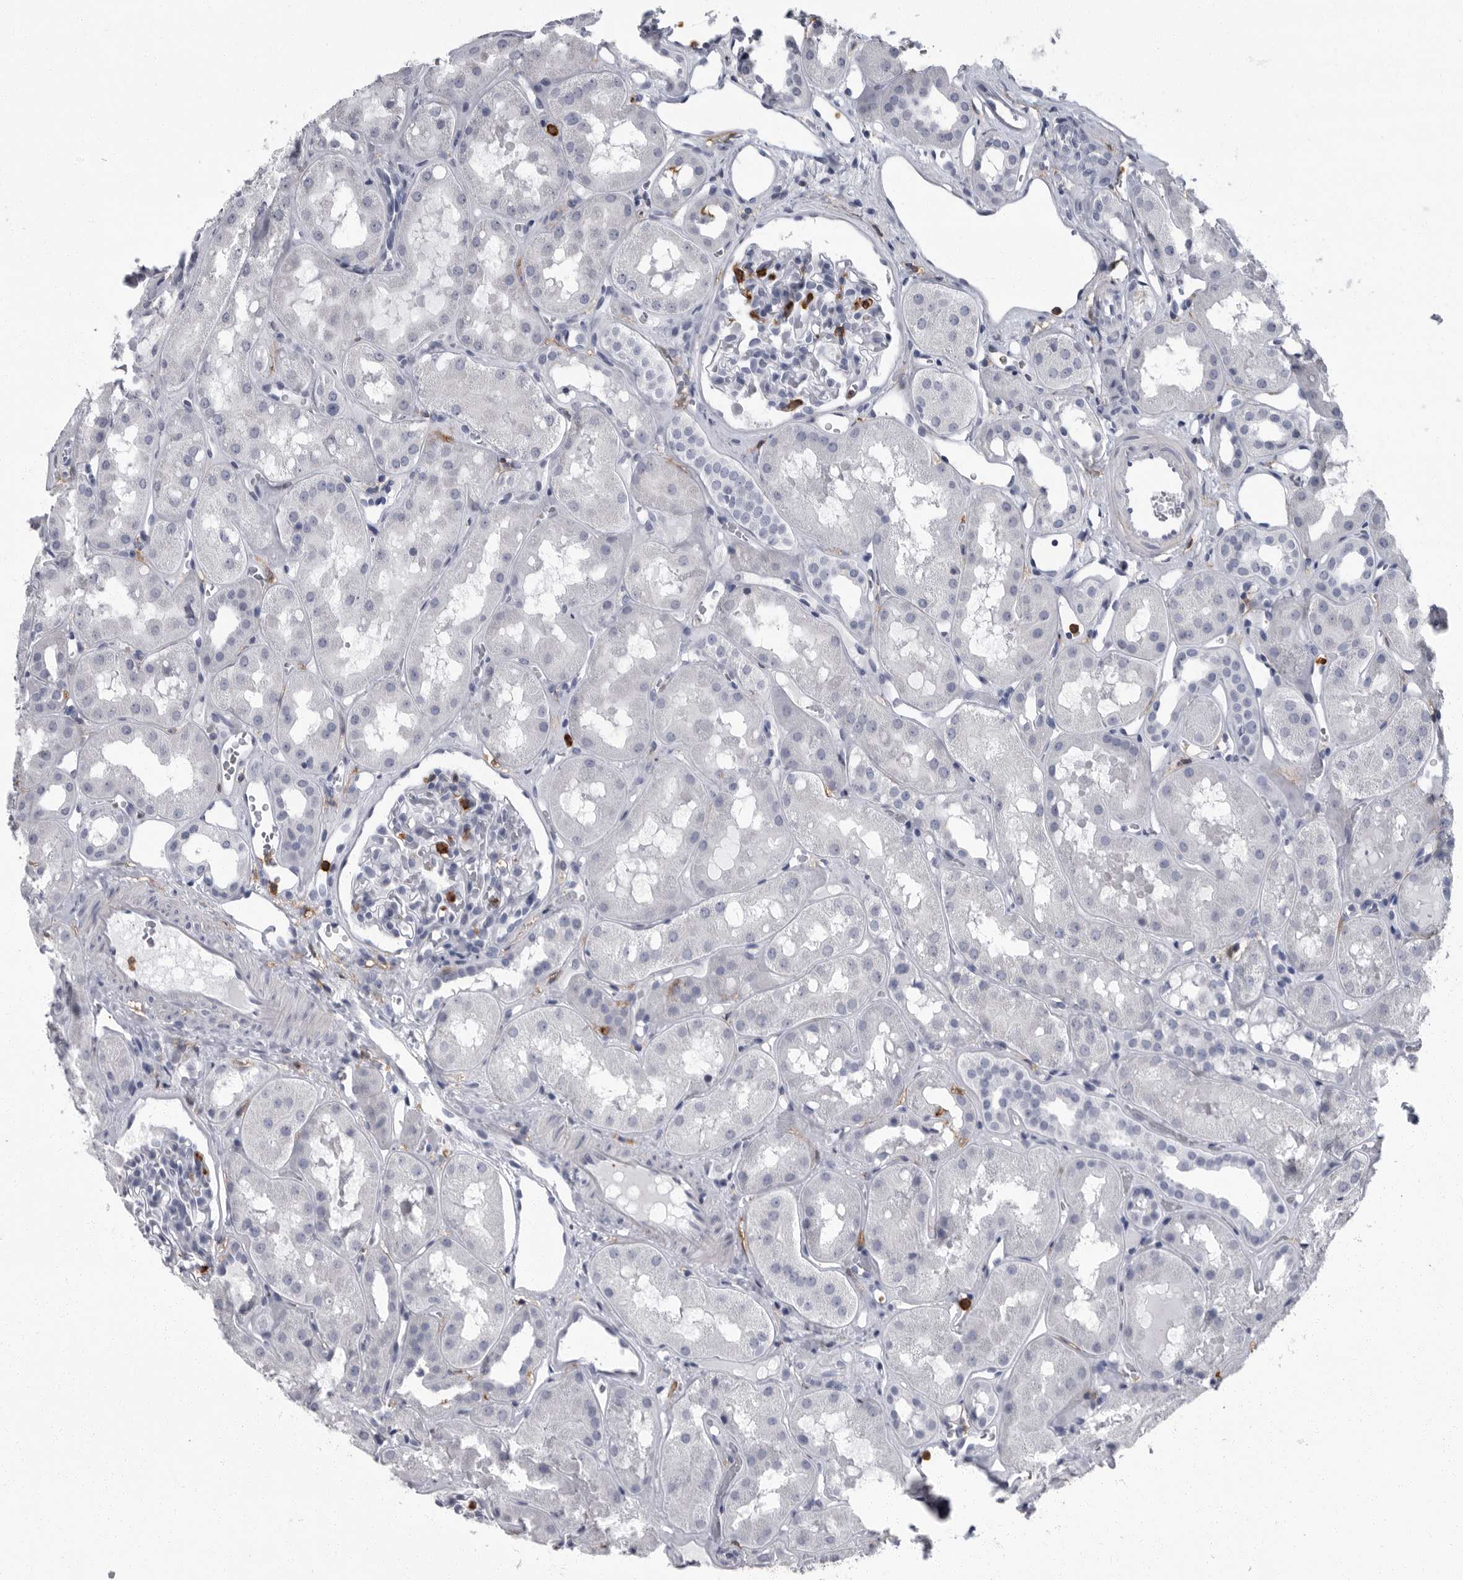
{"staining": {"intensity": "negative", "quantity": "none", "location": "none"}, "tissue": "kidney", "cell_type": "Cells in glomeruli", "image_type": "normal", "snomed": [{"axis": "morphology", "description": "Normal tissue, NOS"}, {"axis": "topography", "description": "Kidney"}], "caption": "Immunohistochemistry (IHC) histopathology image of benign kidney stained for a protein (brown), which reveals no expression in cells in glomeruli. (DAB immunohistochemistry with hematoxylin counter stain).", "gene": "FCER1G", "patient": {"sex": "male", "age": 16}}